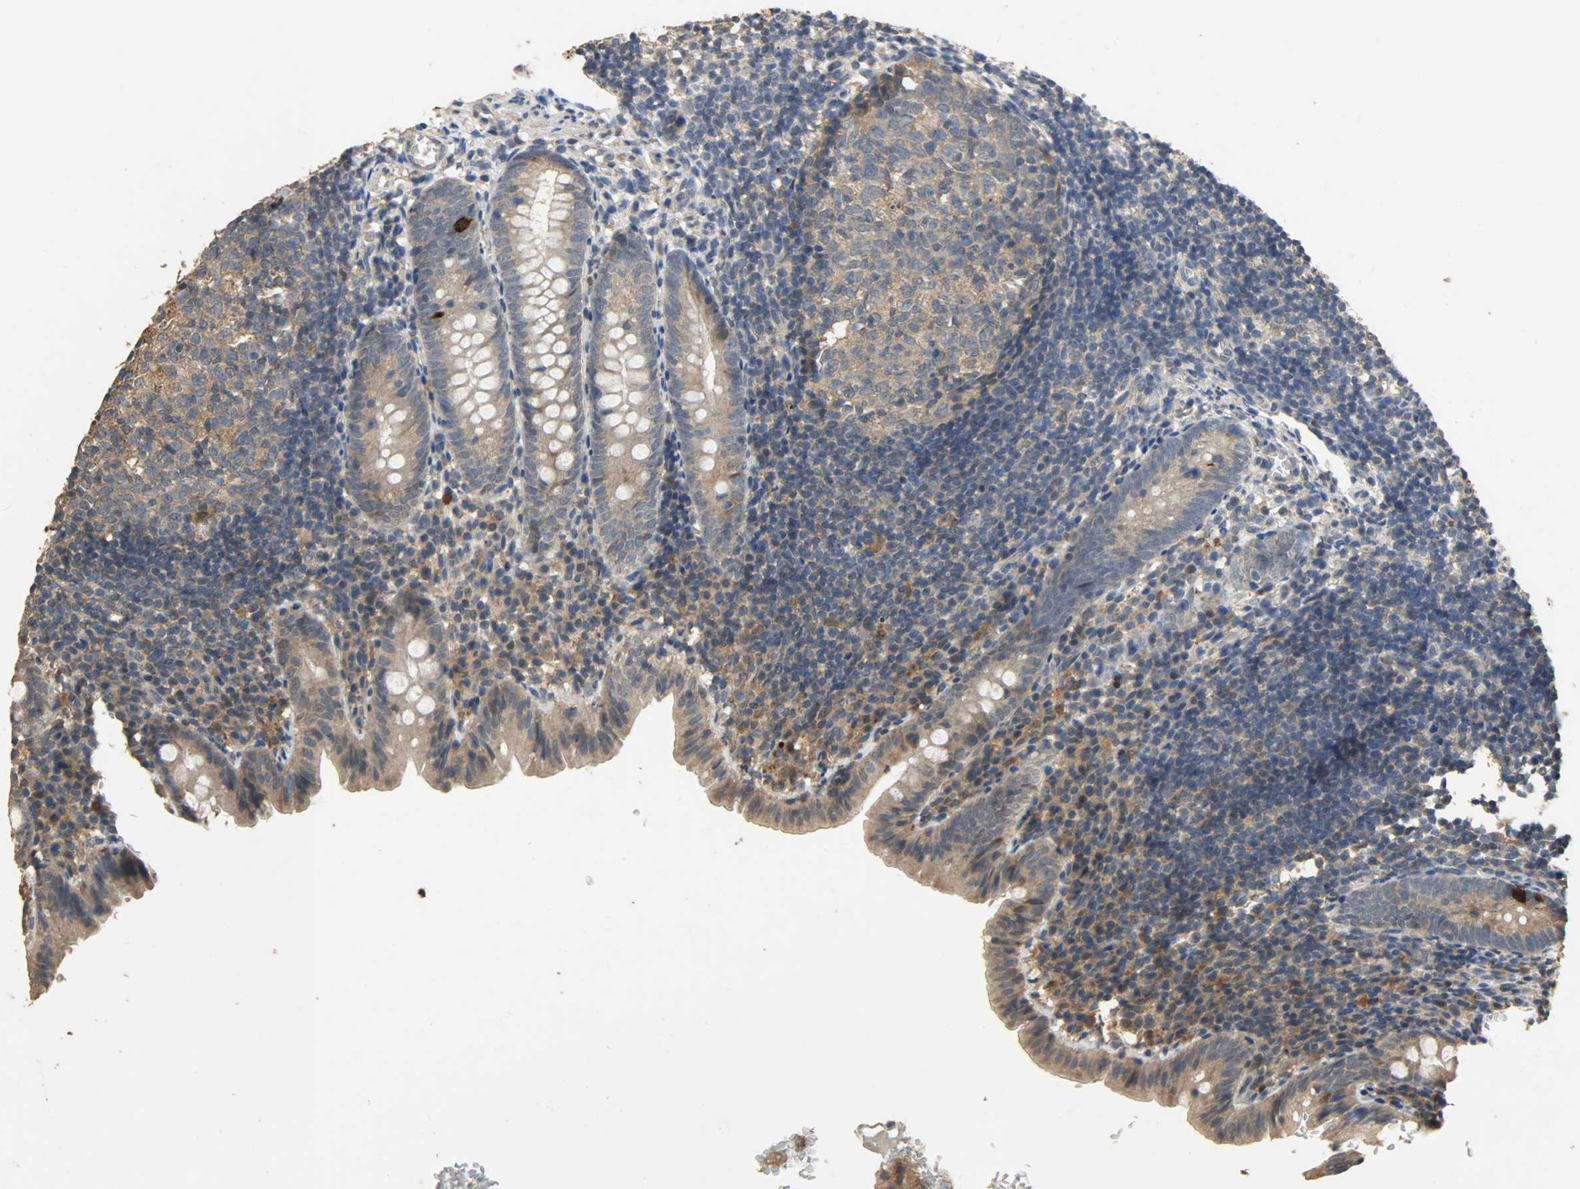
{"staining": {"intensity": "moderate", "quantity": ">75%", "location": "cytoplasmic/membranous"}, "tissue": "appendix", "cell_type": "Glandular cells", "image_type": "normal", "snomed": [{"axis": "morphology", "description": "Normal tissue, NOS"}, {"axis": "topography", "description": "Appendix"}], "caption": "Glandular cells reveal medium levels of moderate cytoplasmic/membranous expression in approximately >75% of cells in unremarkable appendix.", "gene": "CDKN2C", "patient": {"sex": "female", "age": 10}}